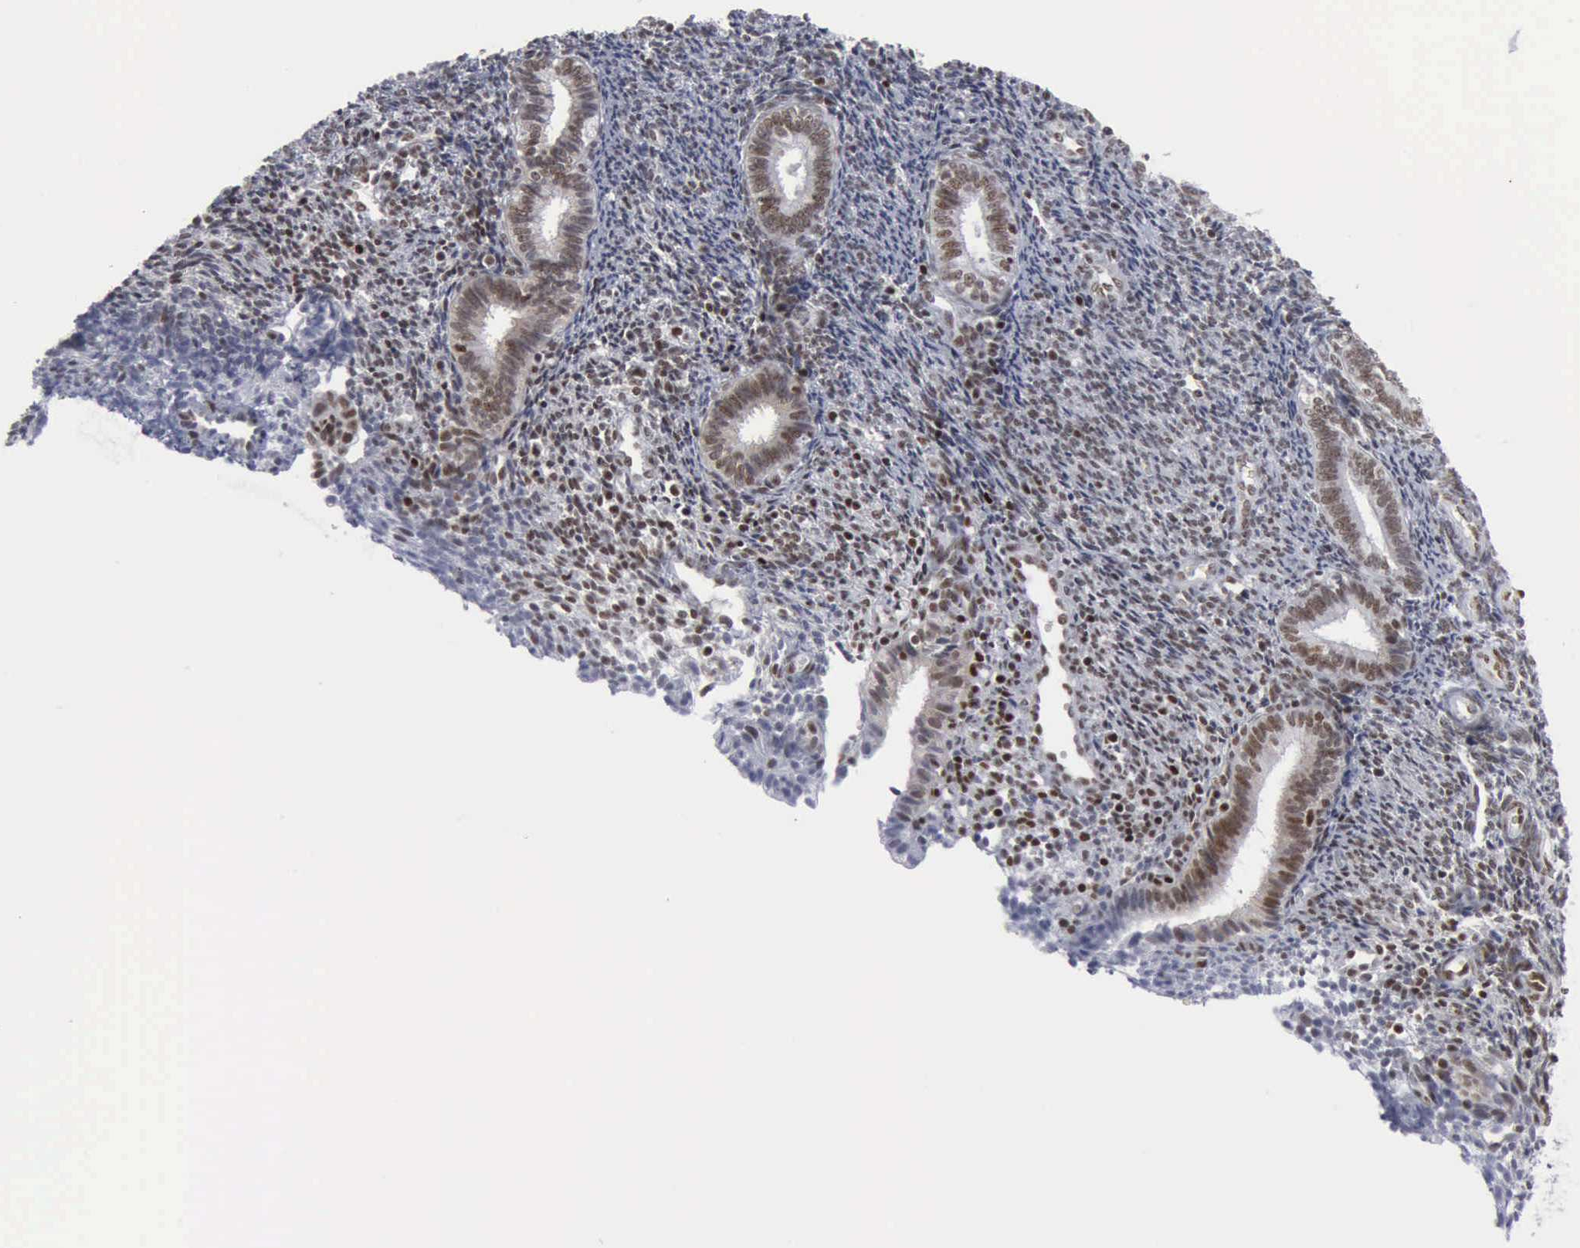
{"staining": {"intensity": "weak", "quantity": ">75%", "location": "nuclear"}, "tissue": "endometrium", "cell_type": "Cells in endometrial stroma", "image_type": "normal", "snomed": [{"axis": "morphology", "description": "Normal tissue, NOS"}, {"axis": "topography", "description": "Endometrium"}], "caption": "Immunohistochemistry of benign human endometrium exhibits low levels of weak nuclear expression in approximately >75% of cells in endometrial stroma. (DAB (3,3'-diaminobenzidine) = brown stain, brightfield microscopy at high magnification).", "gene": "XPA", "patient": {"sex": "female", "age": 27}}